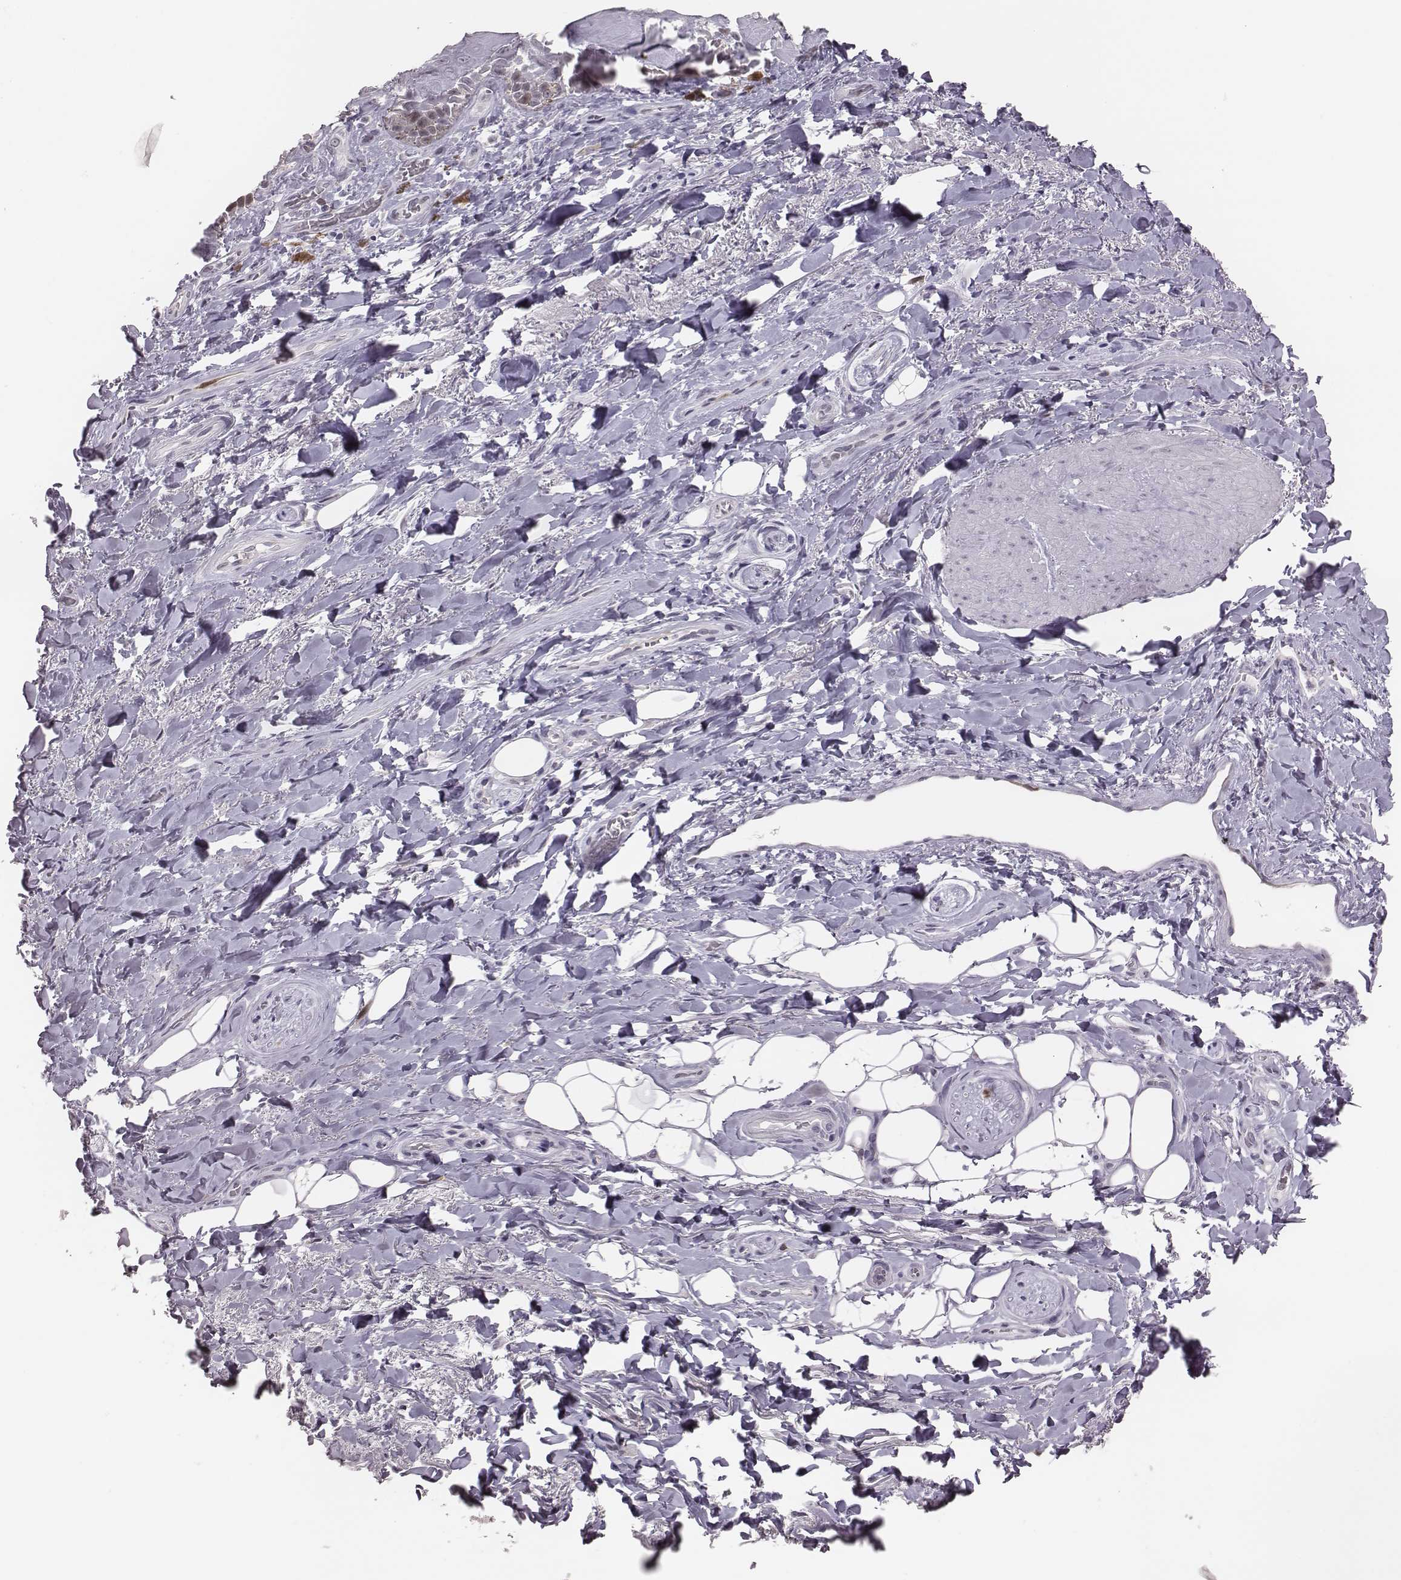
{"staining": {"intensity": "negative", "quantity": "none", "location": "none"}, "tissue": "adipose tissue", "cell_type": "Adipocytes", "image_type": "normal", "snomed": [{"axis": "morphology", "description": "Normal tissue, NOS"}, {"axis": "topography", "description": "Anal"}, {"axis": "topography", "description": "Peripheral nerve tissue"}], "caption": "Histopathology image shows no protein staining in adipocytes of benign adipose tissue. Brightfield microscopy of IHC stained with DAB (3,3'-diaminobenzidine) (brown) and hematoxylin (blue), captured at high magnification.", "gene": "PBK", "patient": {"sex": "male", "age": 53}}